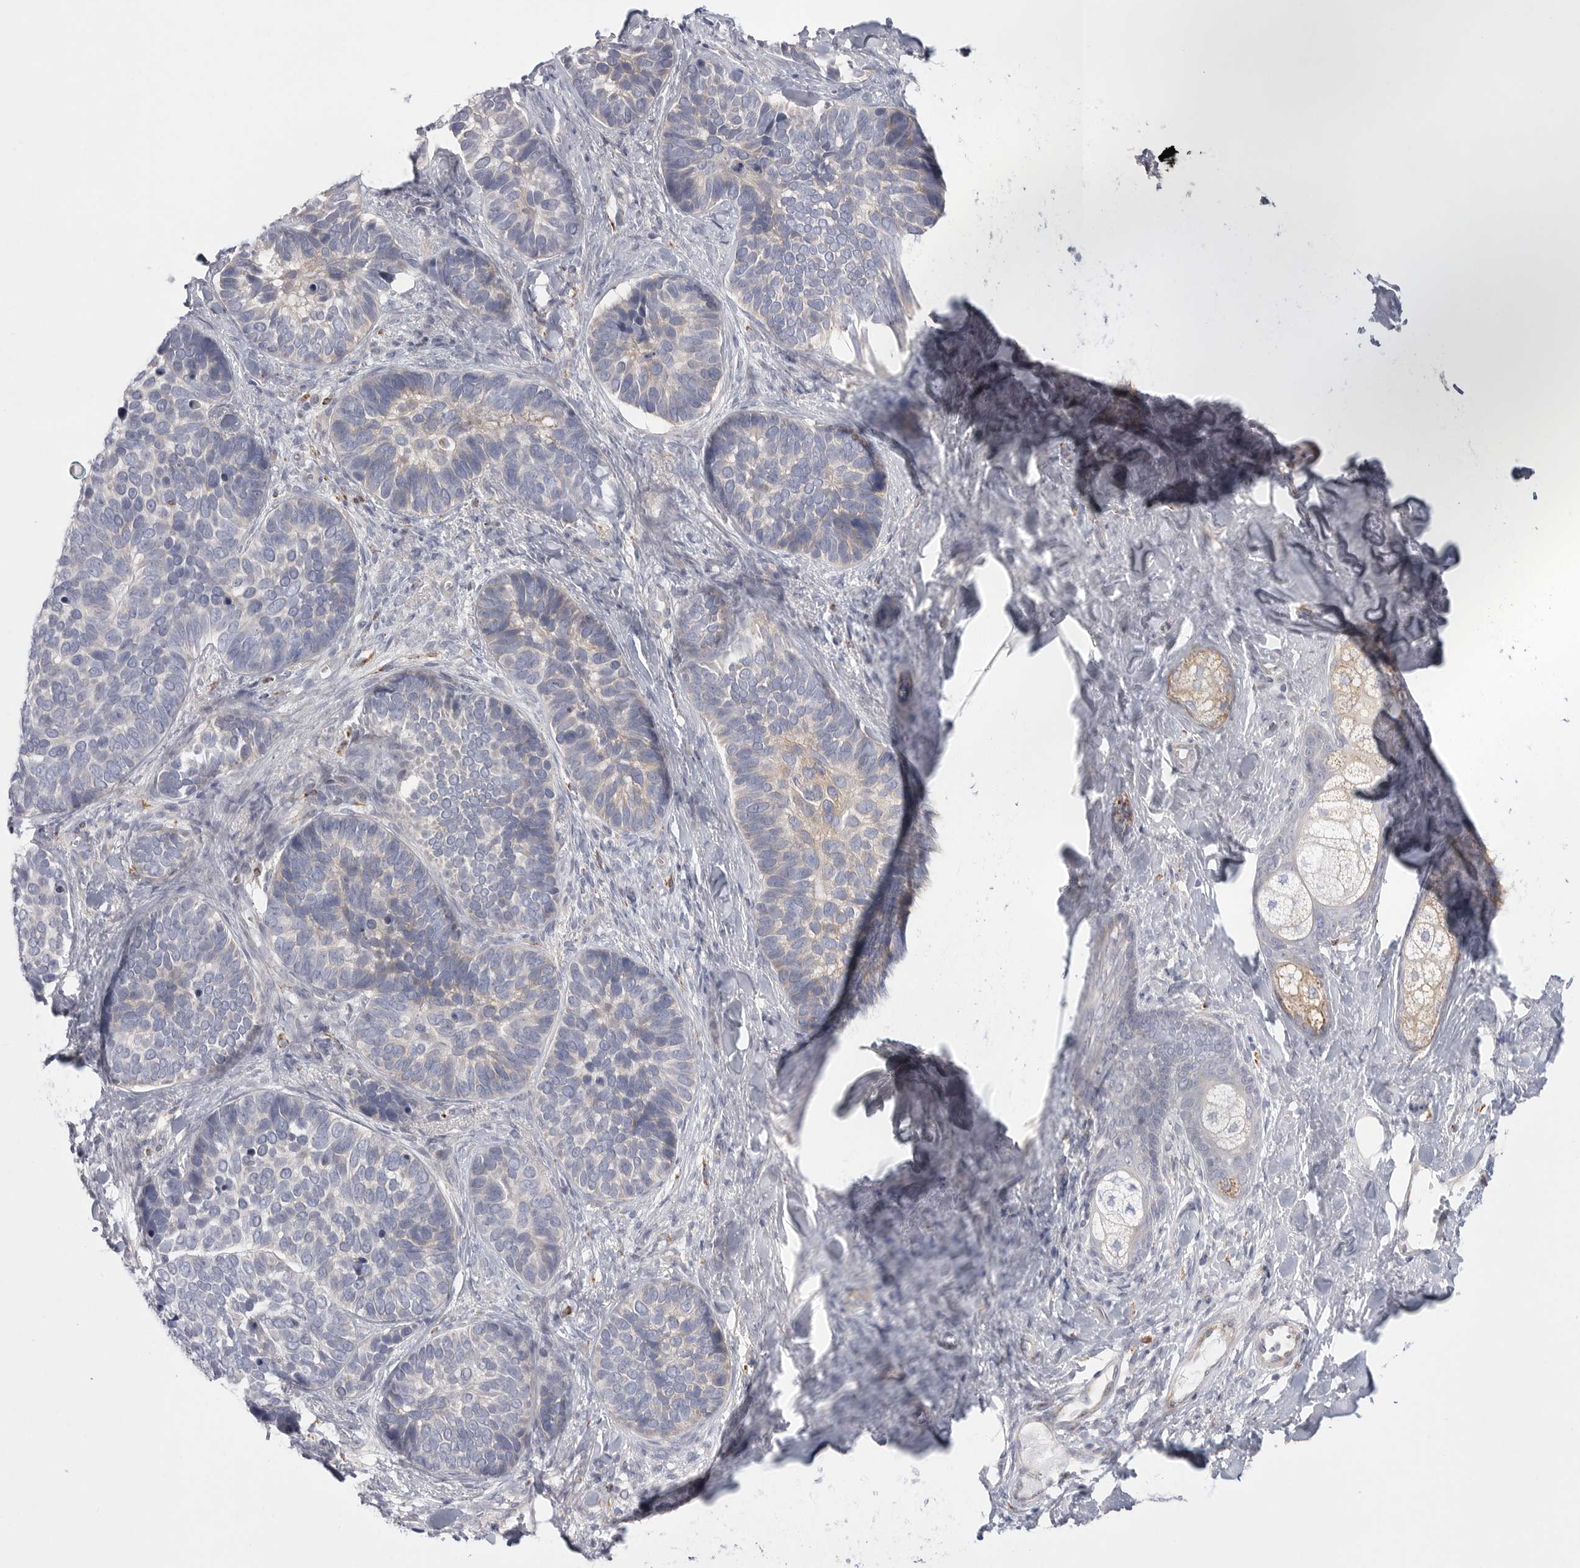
{"staining": {"intensity": "negative", "quantity": "none", "location": "none"}, "tissue": "skin cancer", "cell_type": "Tumor cells", "image_type": "cancer", "snomed": [{"axis": "morphology", "description": "Basal cell carcinoma"}, {"axis": "topography", "description": "Skin"}], "caption": "IHC image of neoplastic tissue: basal cell carcinoma (skin) stained with DAB (3,3'-diaminobenzidine) displays no significant protein staining in tumor cells.", "gene": "ELP3", "patient": {"sex": "male", "age": 62}}